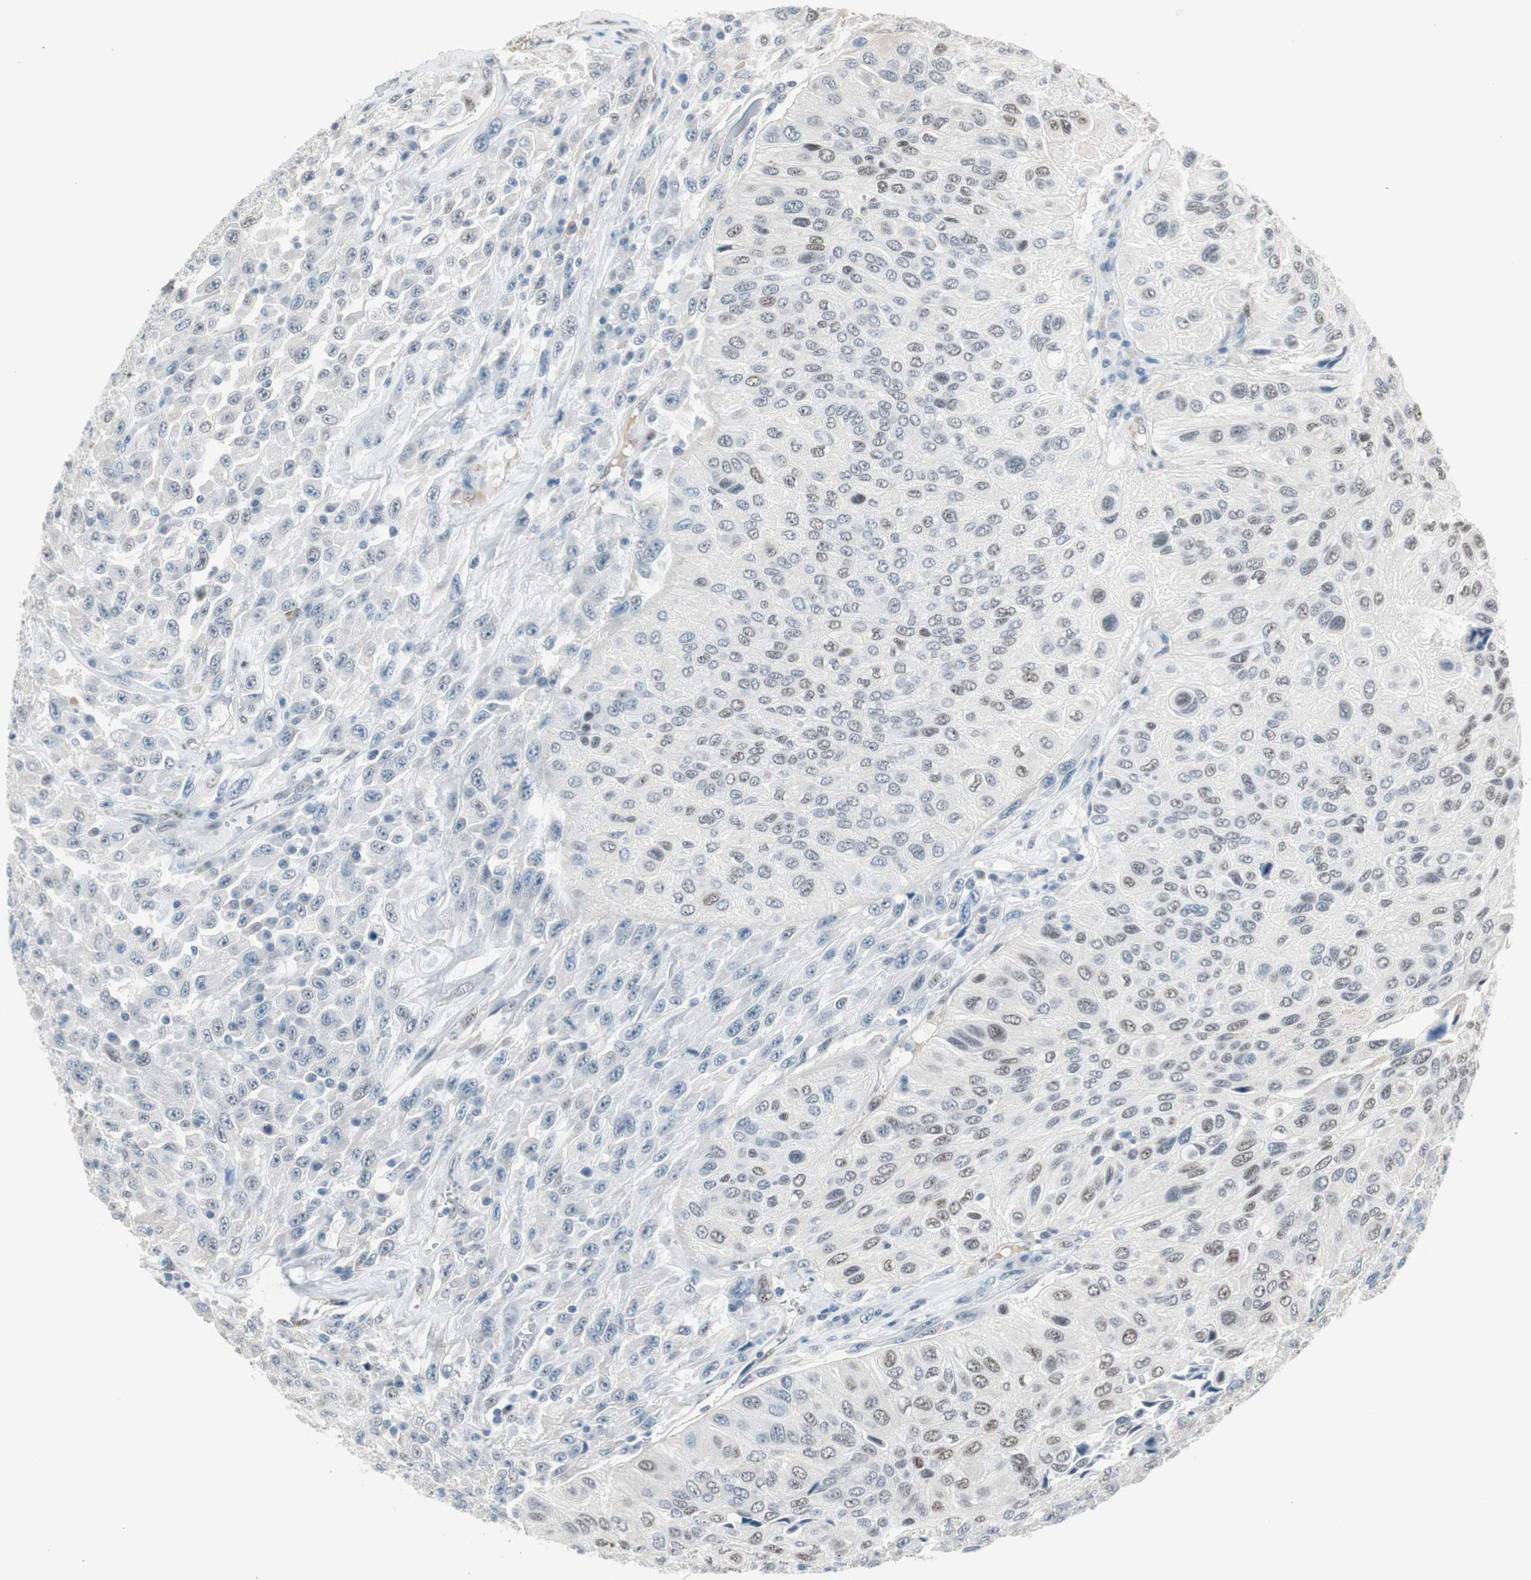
{"staining": {"intensity": "weak", "quantity": "<25%", "location": "nuclear"}, "tissue": "urothelial cancer", "cell_type": "Tumor cells", "image_type": "cancer", "snomed": [{"axis": "morphology", "description": "Urothelial carcinoma, High grade"}, {"axis": "topography", "description": "Urinary bladder"}], "caption": "Immunohistochemistry image of neoplastic tissue: urothelial cancer stained with DAB reveals no significant protein expression in tumor cells.", "gene": "PML", "patient": {"sex": "male", "age": 66}}